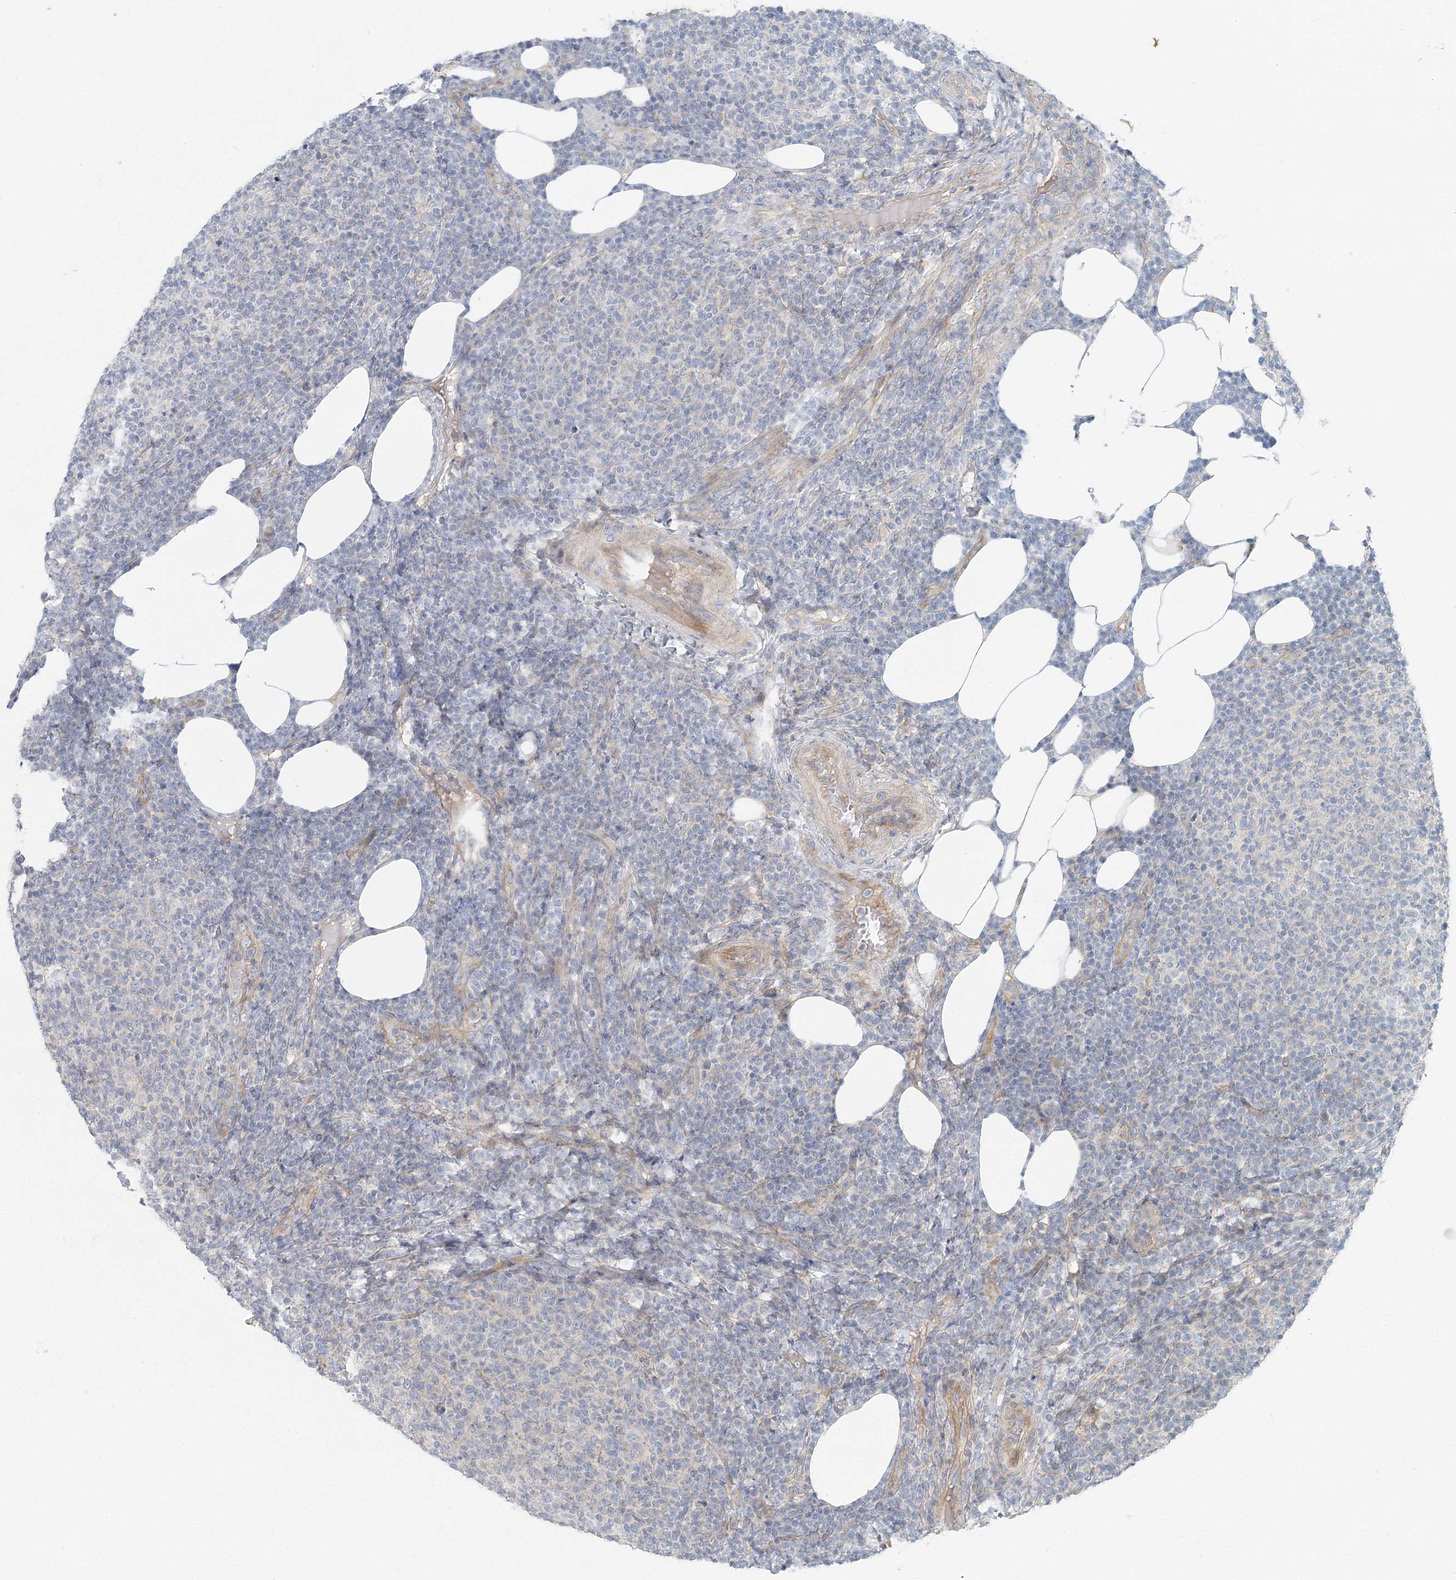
{"staining": {"intensity": "negative", "quantity": "none", "location": "none"}, "tissue": "lymphoma", "cell_type": "Tumor cells", "image_type": "cancer", "snomed": [{"axis": "morphology", "description": "Malignant lymphoma, non-Hodgkin's type, Low grade"}, {"axis": "topography", "description": "Lymph node"}], "caption": "Immunohistochemistry (IHC) image of neoplastic tissue: human low-grade malignant lymphoma, non-Hodgkin's type stained with DAB reveals no significant protein positivity in tumor cells. (Immunohistochemistry (IHC), brightfield microscopy, high magnification).", "gene": "DNMBP", "patient": {"sex": "male", "age": 66}}